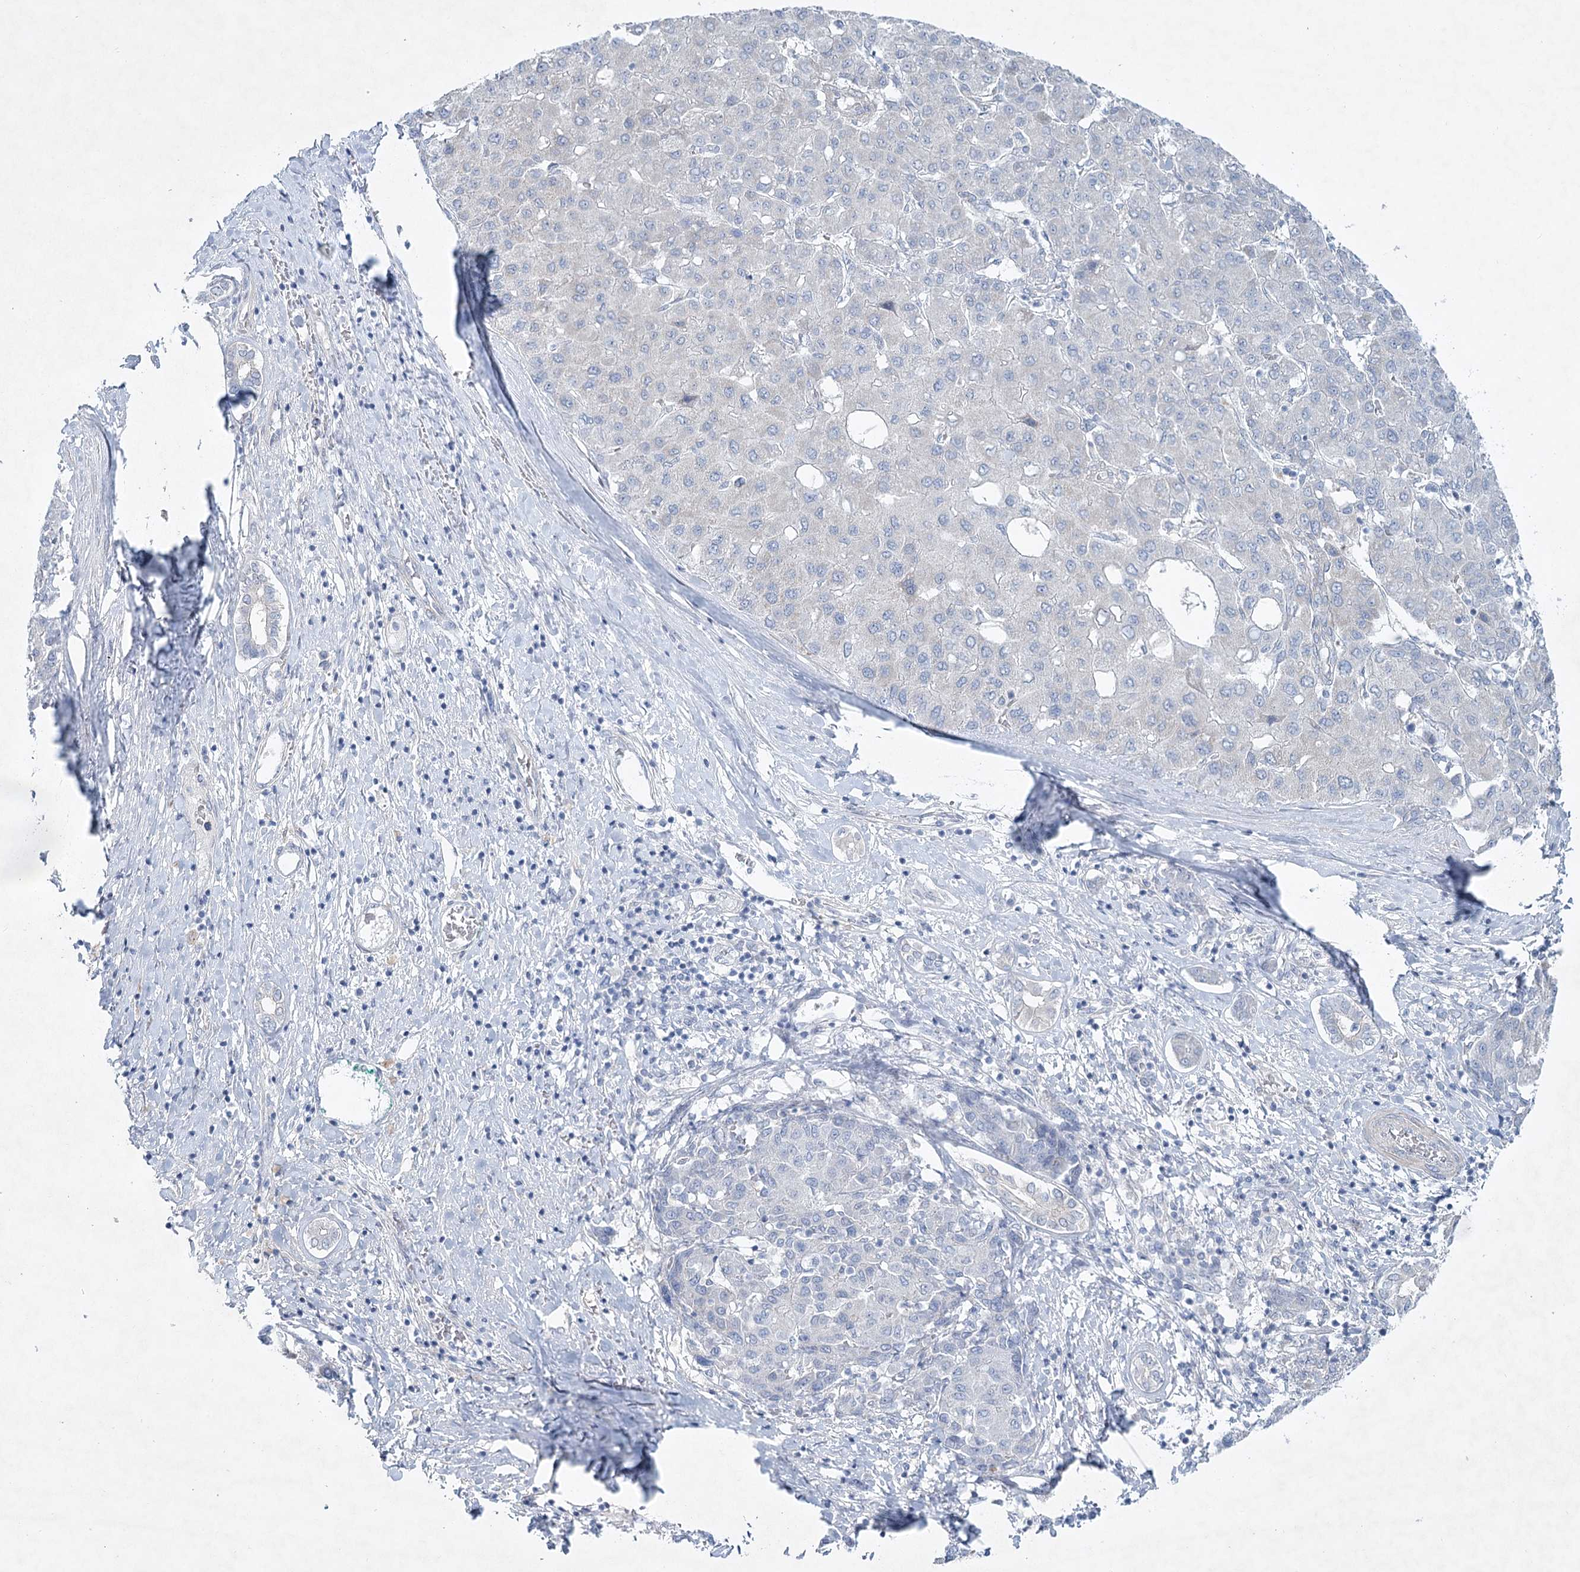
{"staining": {"intensity": "negative", "quantity": "none", "location": "none"}, "tissue": "liver cancer", "cell_type": "Tumor cells", "image_type": "cancer", "snomed": [{"axis": "morphology", "description": "Carcinoma, Hepatocellular, NOS"}, {"axis": "topography", "description": "Liver"}], "caption": "Immunohistochemical staining of liver hepatocellular carcinoma exhibits no significant staining in tumor cells.", "gene": "AAMDC", "patient": {"sex": "male", "age": 65}}